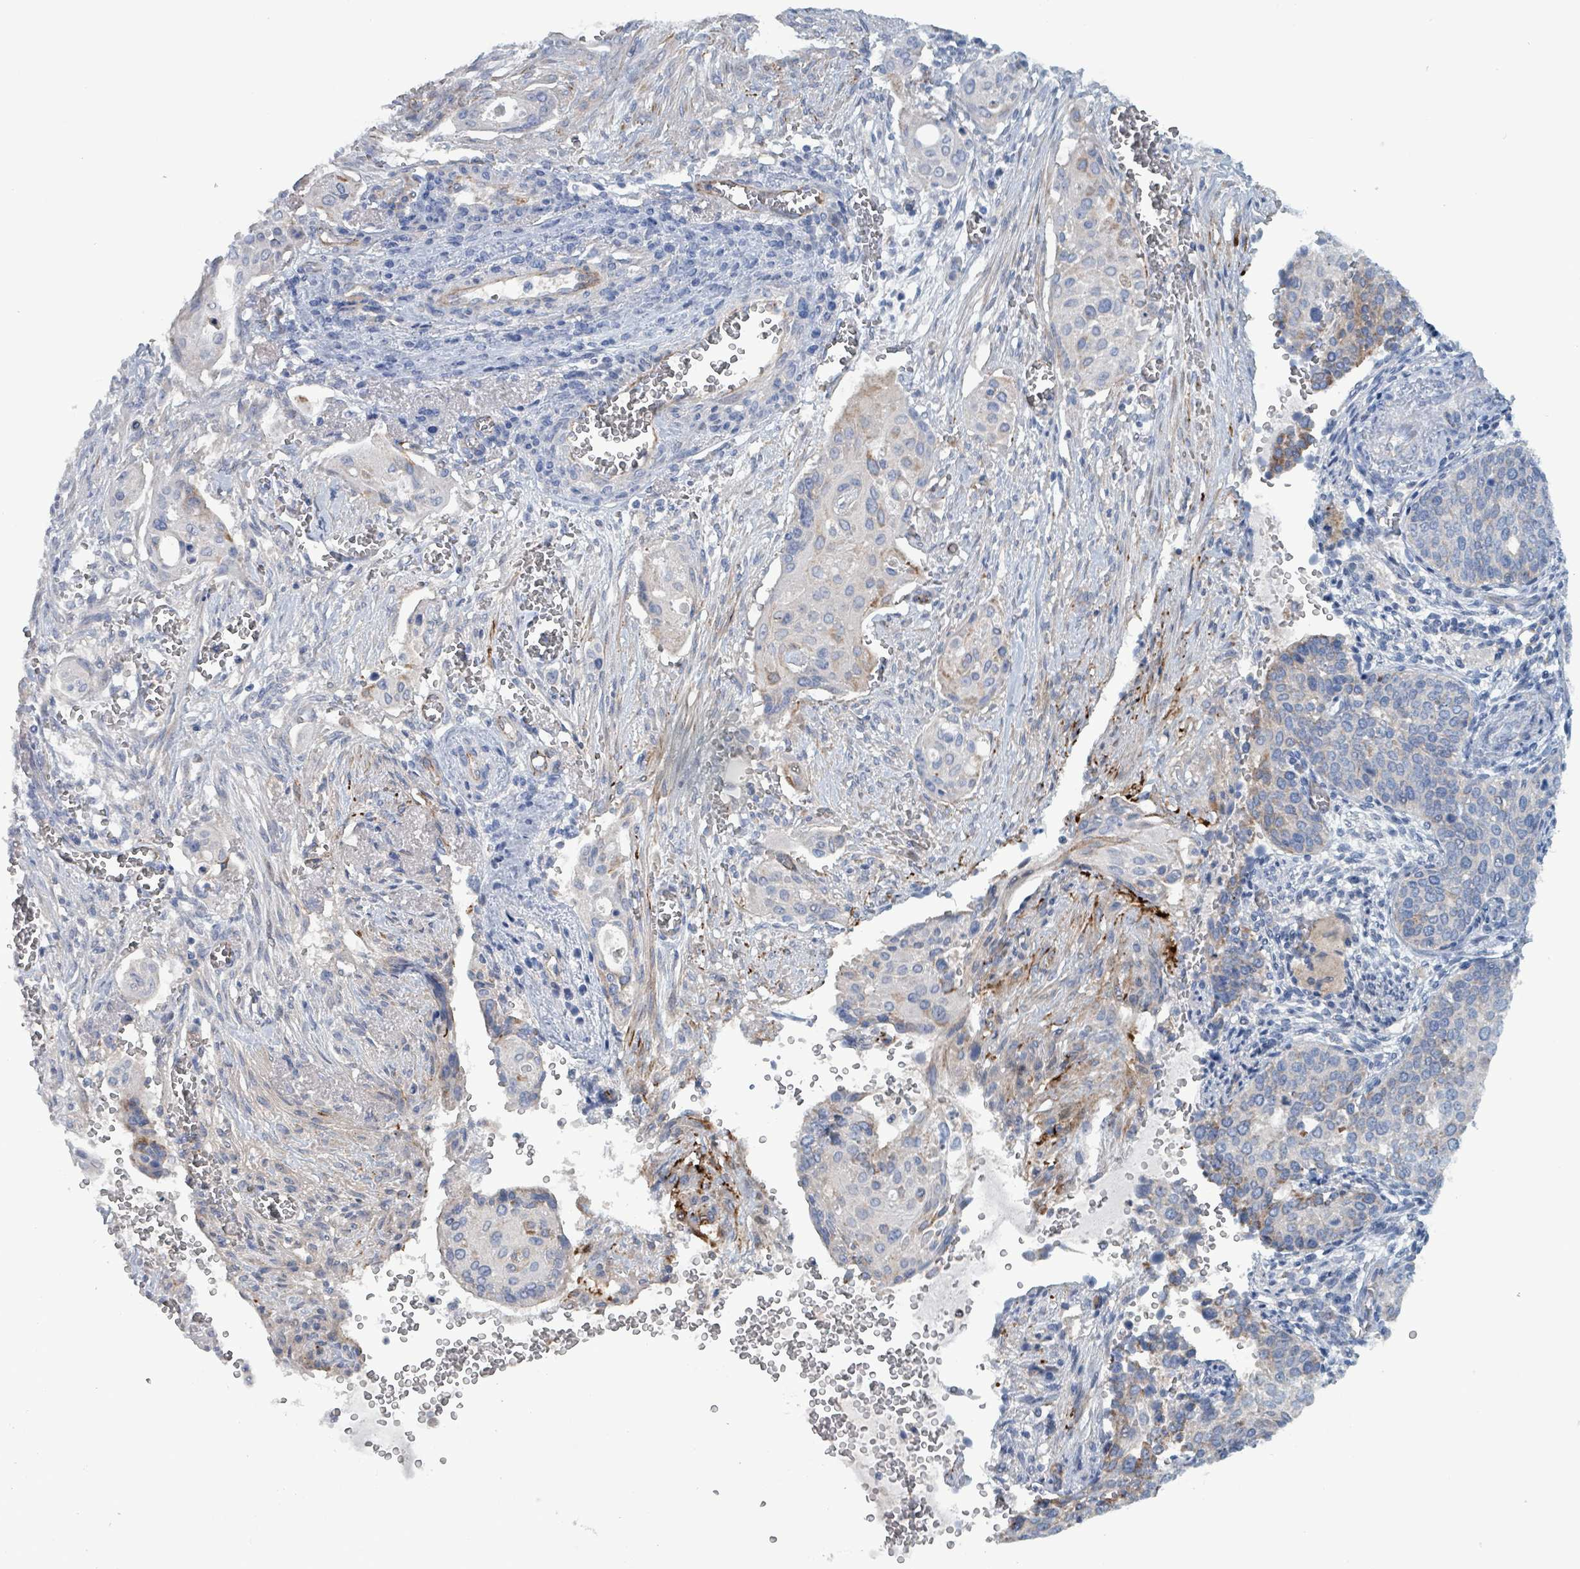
{"staining": {"intensity": "negative", "quantity": "none", "location": "none"}, "tissue": "cervical cancer", "cell_type": "Tumor cells", "image_type": "cancer", "snomed": [{"axis": "morphology", "description": "Squamous cell carcinoma, NOS"}, {"axis": "topography", "description": "Cervix"}], "caption": "The image displays no staining of tumor cells in squamous cell carcinoma (cervical).", "gene": "TAAR5", "patient": {"sex": "female", "age": 44}}